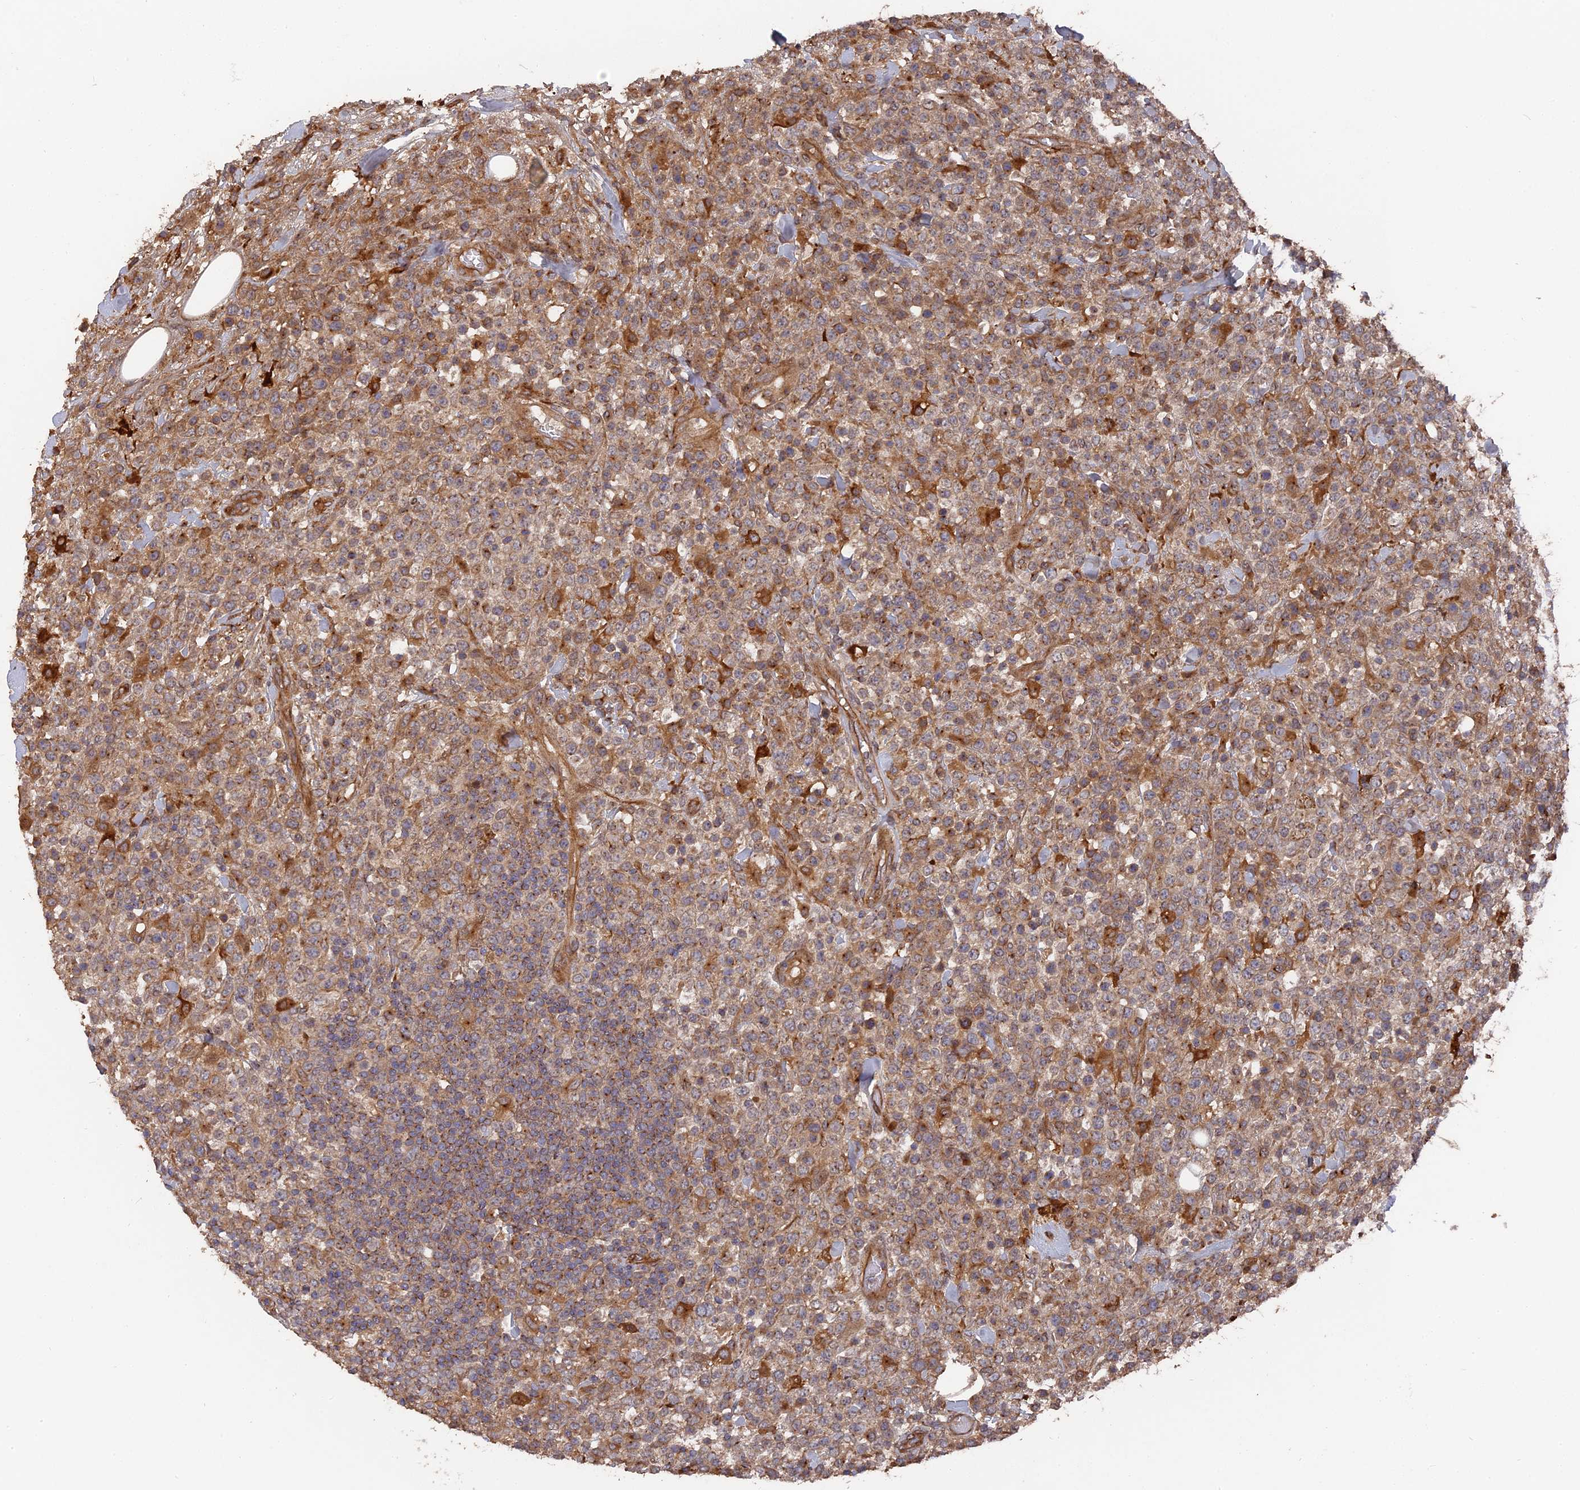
{"staining": {"intensity": "weak", "quantity": "<25%", "location": "cytoplasmic/membranous"}, "tissue": "lymphoma", "cell_type": "Tumor cells", "image_type": "cancer", "snomed": [{"axis": "morphology", "description": "Malignant lymphoma, non-Hodgkin's type, High grade"}, {"axis": "topography", "description": "Colon"}], "caption": "Tumor cells show no significant staining in malignant lymphoma, non-Hodgkin's type (high-grade).", "gene": "DEF8", "patient": {"sex": "female", "age": 53}}